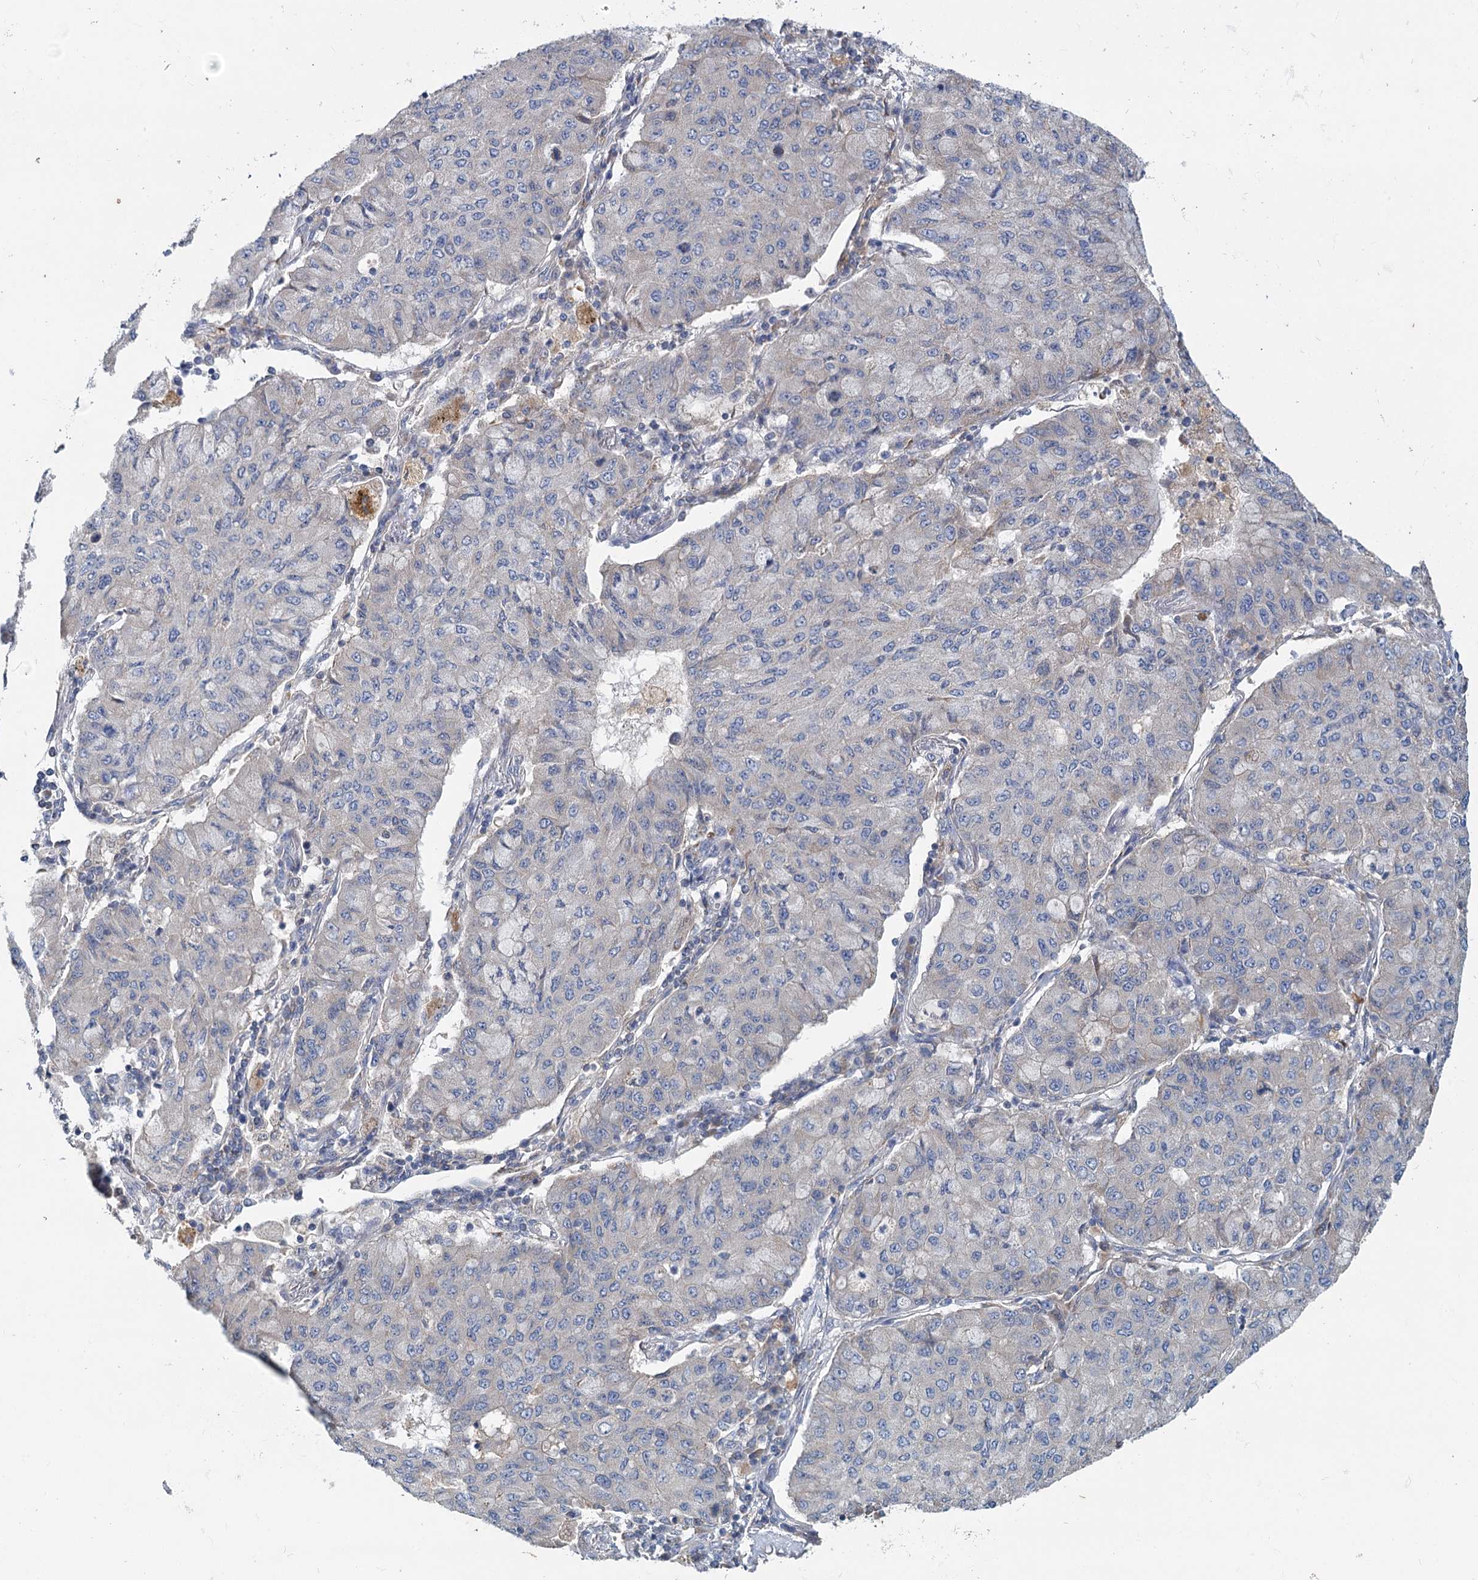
{"staining": {"intensity": "negative", "quantity": "none", "location": "none"}, "tissue": "lung cancer", "cell_type": "Tumor cells", "image_type": "cancer", "snomed": [{"axis": "morphology", "description": "Squamous cell carcinoma, NOS"}, {"axis": "topography", "description": "Lung"}], "caption": "Human squamous cell carcinoma (lung) stained for a protein using immunohistochemistry (IHC) shows no expression in tumor cells.", "gene": "ANKRD16", "patient": {"sex": "male", "age": 74}}